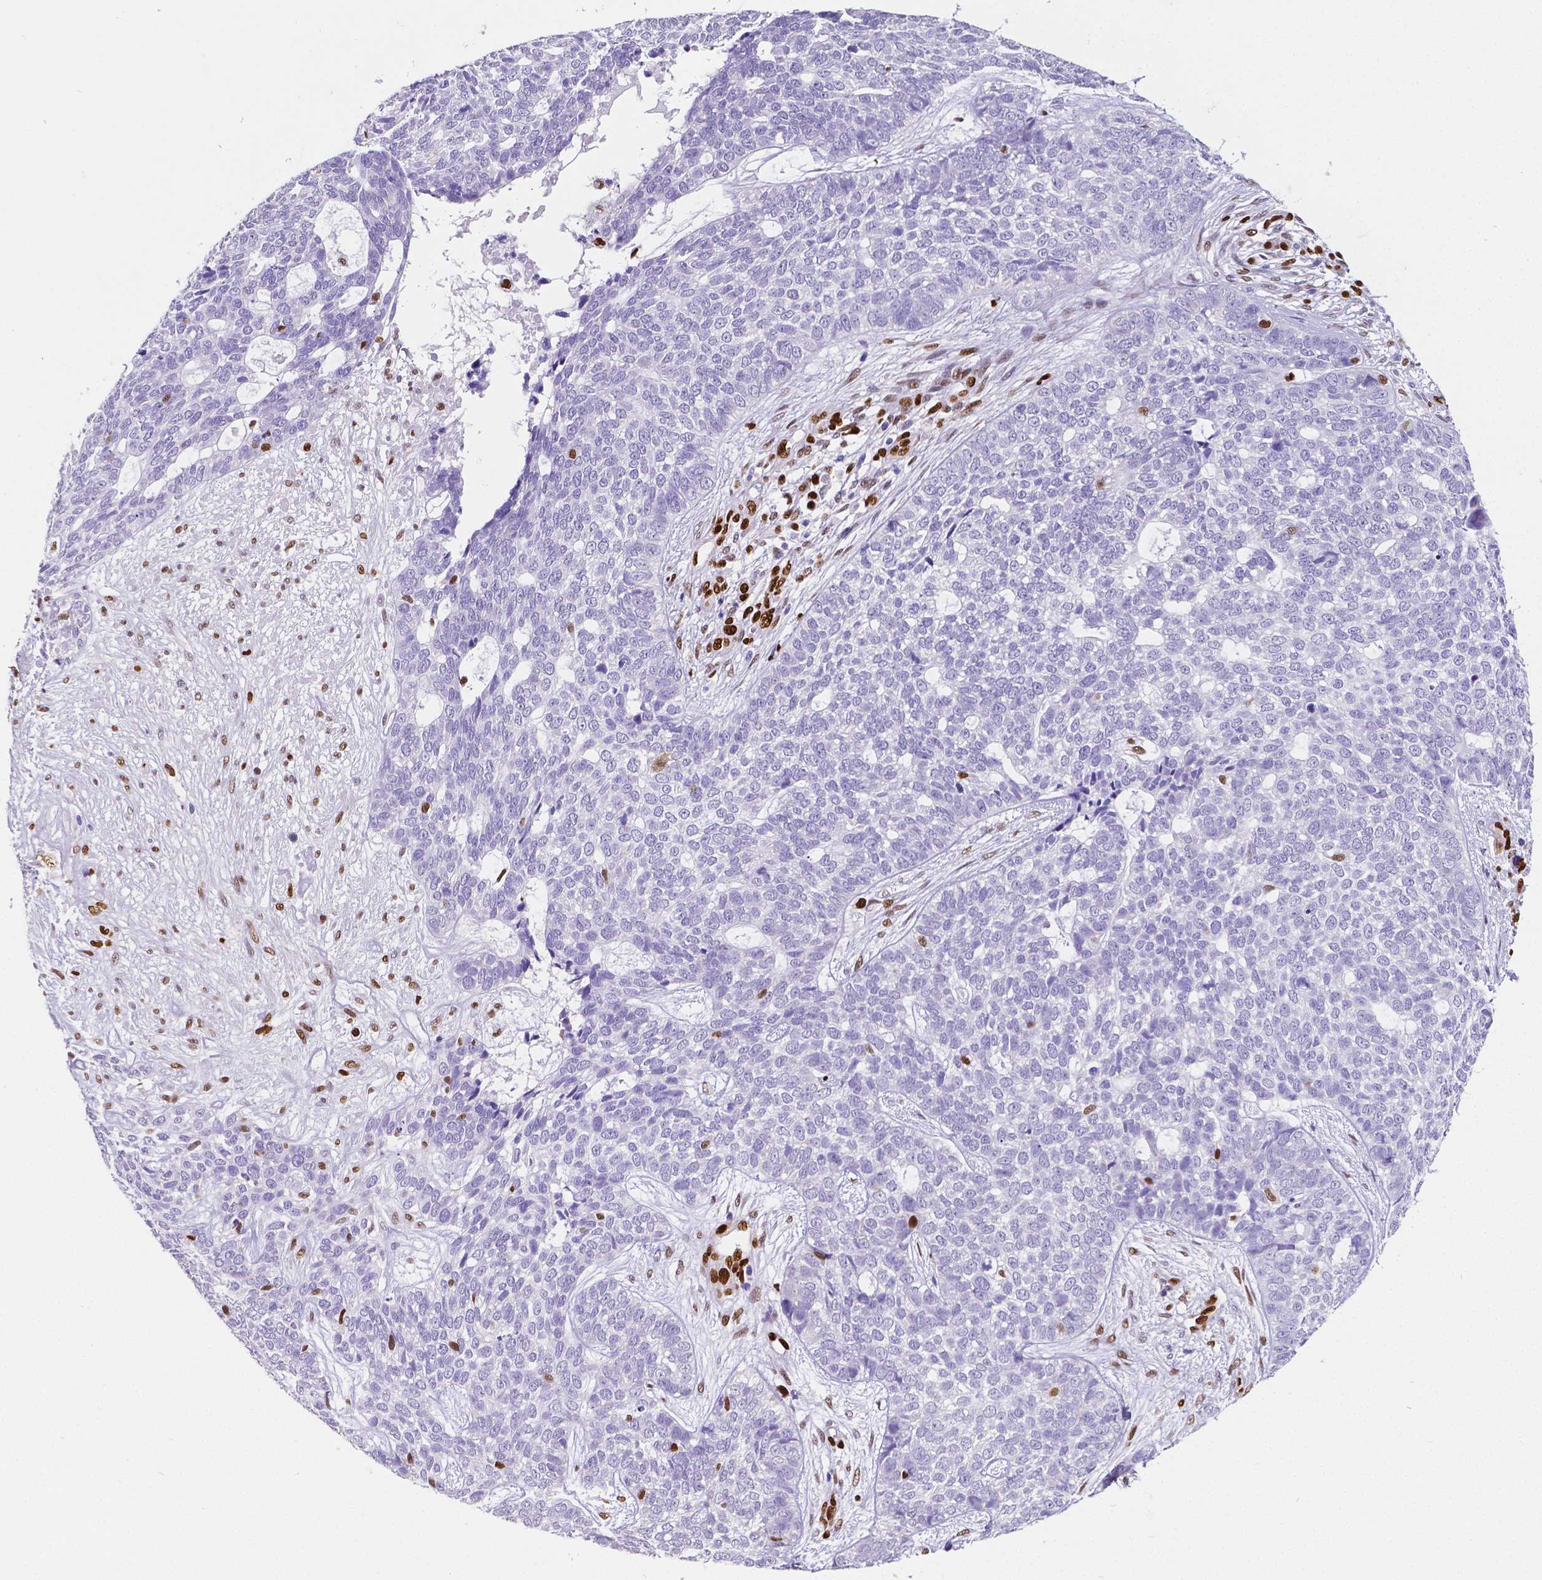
{"staining": {"intensity": "negative", "quantity": "none", "location": "none"}, "tissue": "skin cancer", "cell_type": "Tumor cells", "image_type": "cancer", "snomed": [{"axis": "morphology", "description": "Basal cell carcinoma"}, {"axis": "topography", "description": "Skin"}], "caption": "Immunohistochemical staining of human basal cell carcinoma (skin) shows no significant staining in tumor cells. The staining is performed using DAB brown chromogen with nuclei counter-stained in using hematoxylin.", "gene": "MEF2C", "patient": {"sex": "female", "age": 69}}